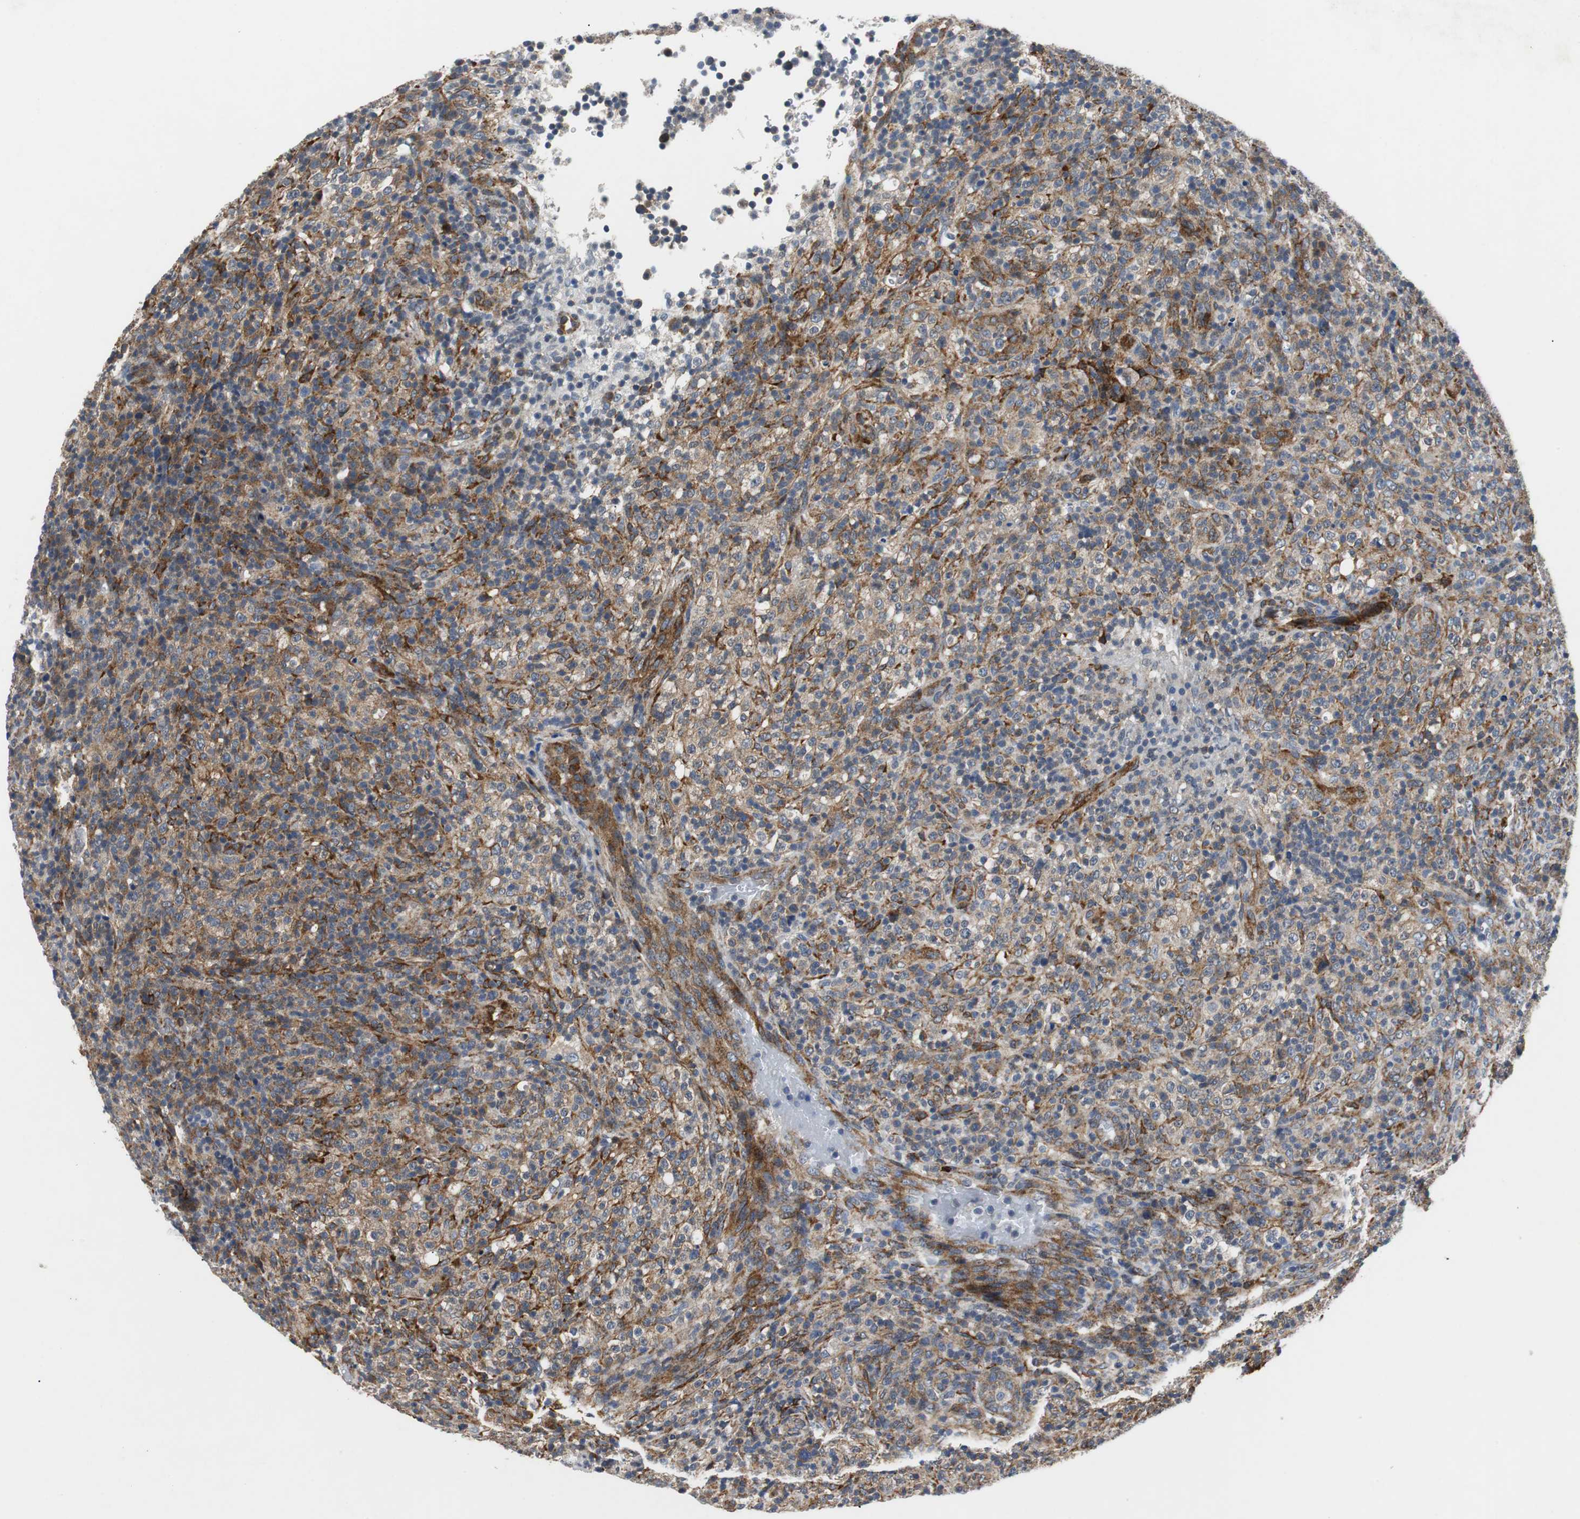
{"staining": {"intensity": "weak", "quantity": ">75%", "location": "cytoplasmic/membranous"}, "tissue": "lymphoma", "cell_type": "Tumor cells", "image_type": "cancer", "snomed": [{"axis": "morphology", "description": "Malignant lymphoma, non-Hodgkin's type, High grade"}, {"axis": "topography", "description": "Lymph node"}], "caption": "Immunohistochemical staining of human lymphoma reveals low levels of weak cytoplasmic/membranous positivity in about >75% of tumor cells.", "gene": "ISCU", "patient": {"sex": "female", "age": 76}}